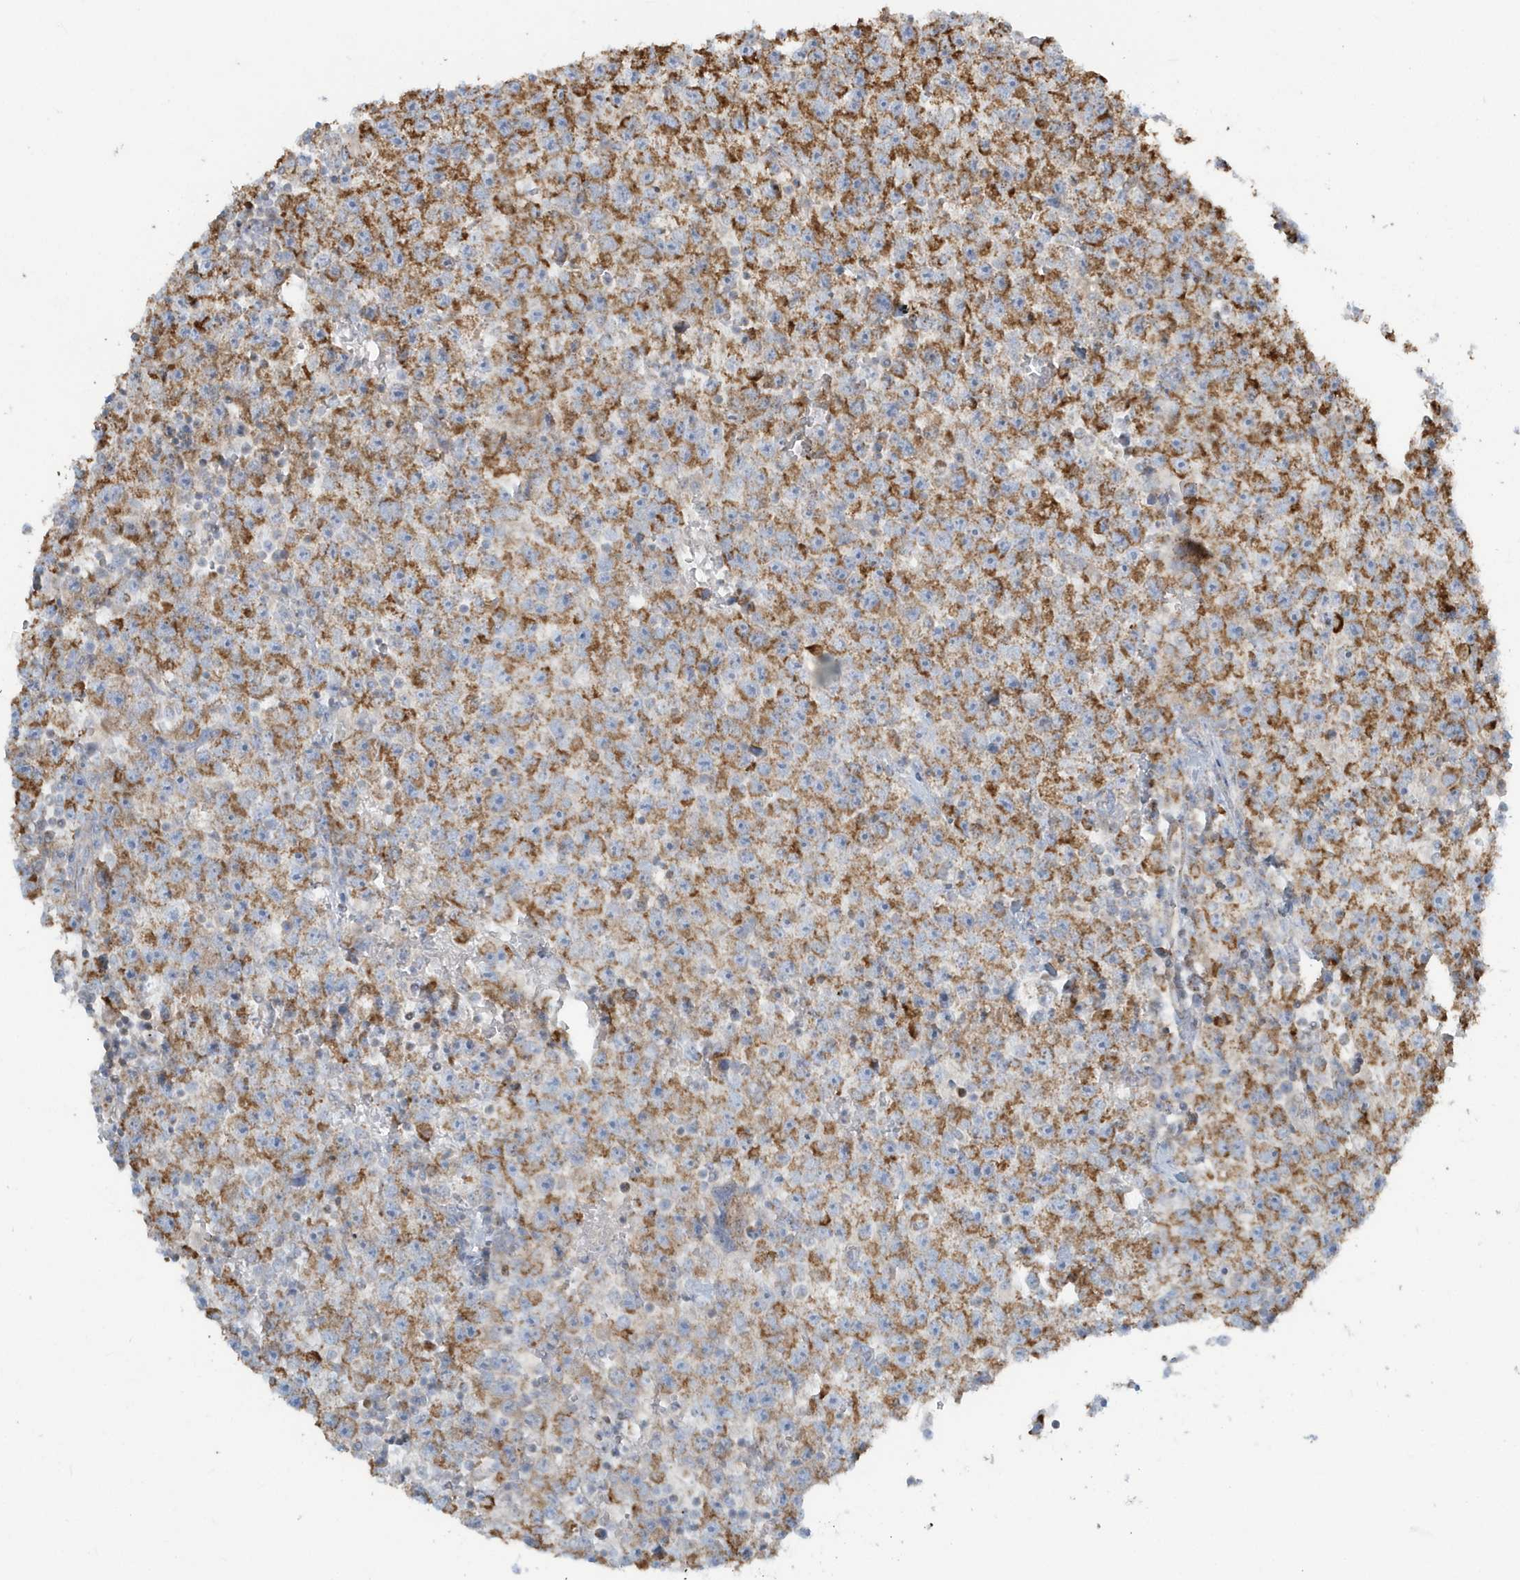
{"staining": {"intensity": "strong", "quantity": ">75%", "location": "cytoplasmic/membranous"}, "tissue": "testis cancer", "cell_type": "Tumor cells", "image_type": "cancer", "snomed": [{"axis": "morphology", "description": "Seminoma, NOS"}, {"axis": "topography", "description": "Testis"}], "caption": "Tumor cells reveal high levels of strong cytoplasmic/membranous staining in approximately >75% of cells in testis seminoma.", "gene": "RAB11FIP3", "patient": {"sex": "male", "age": 22}}